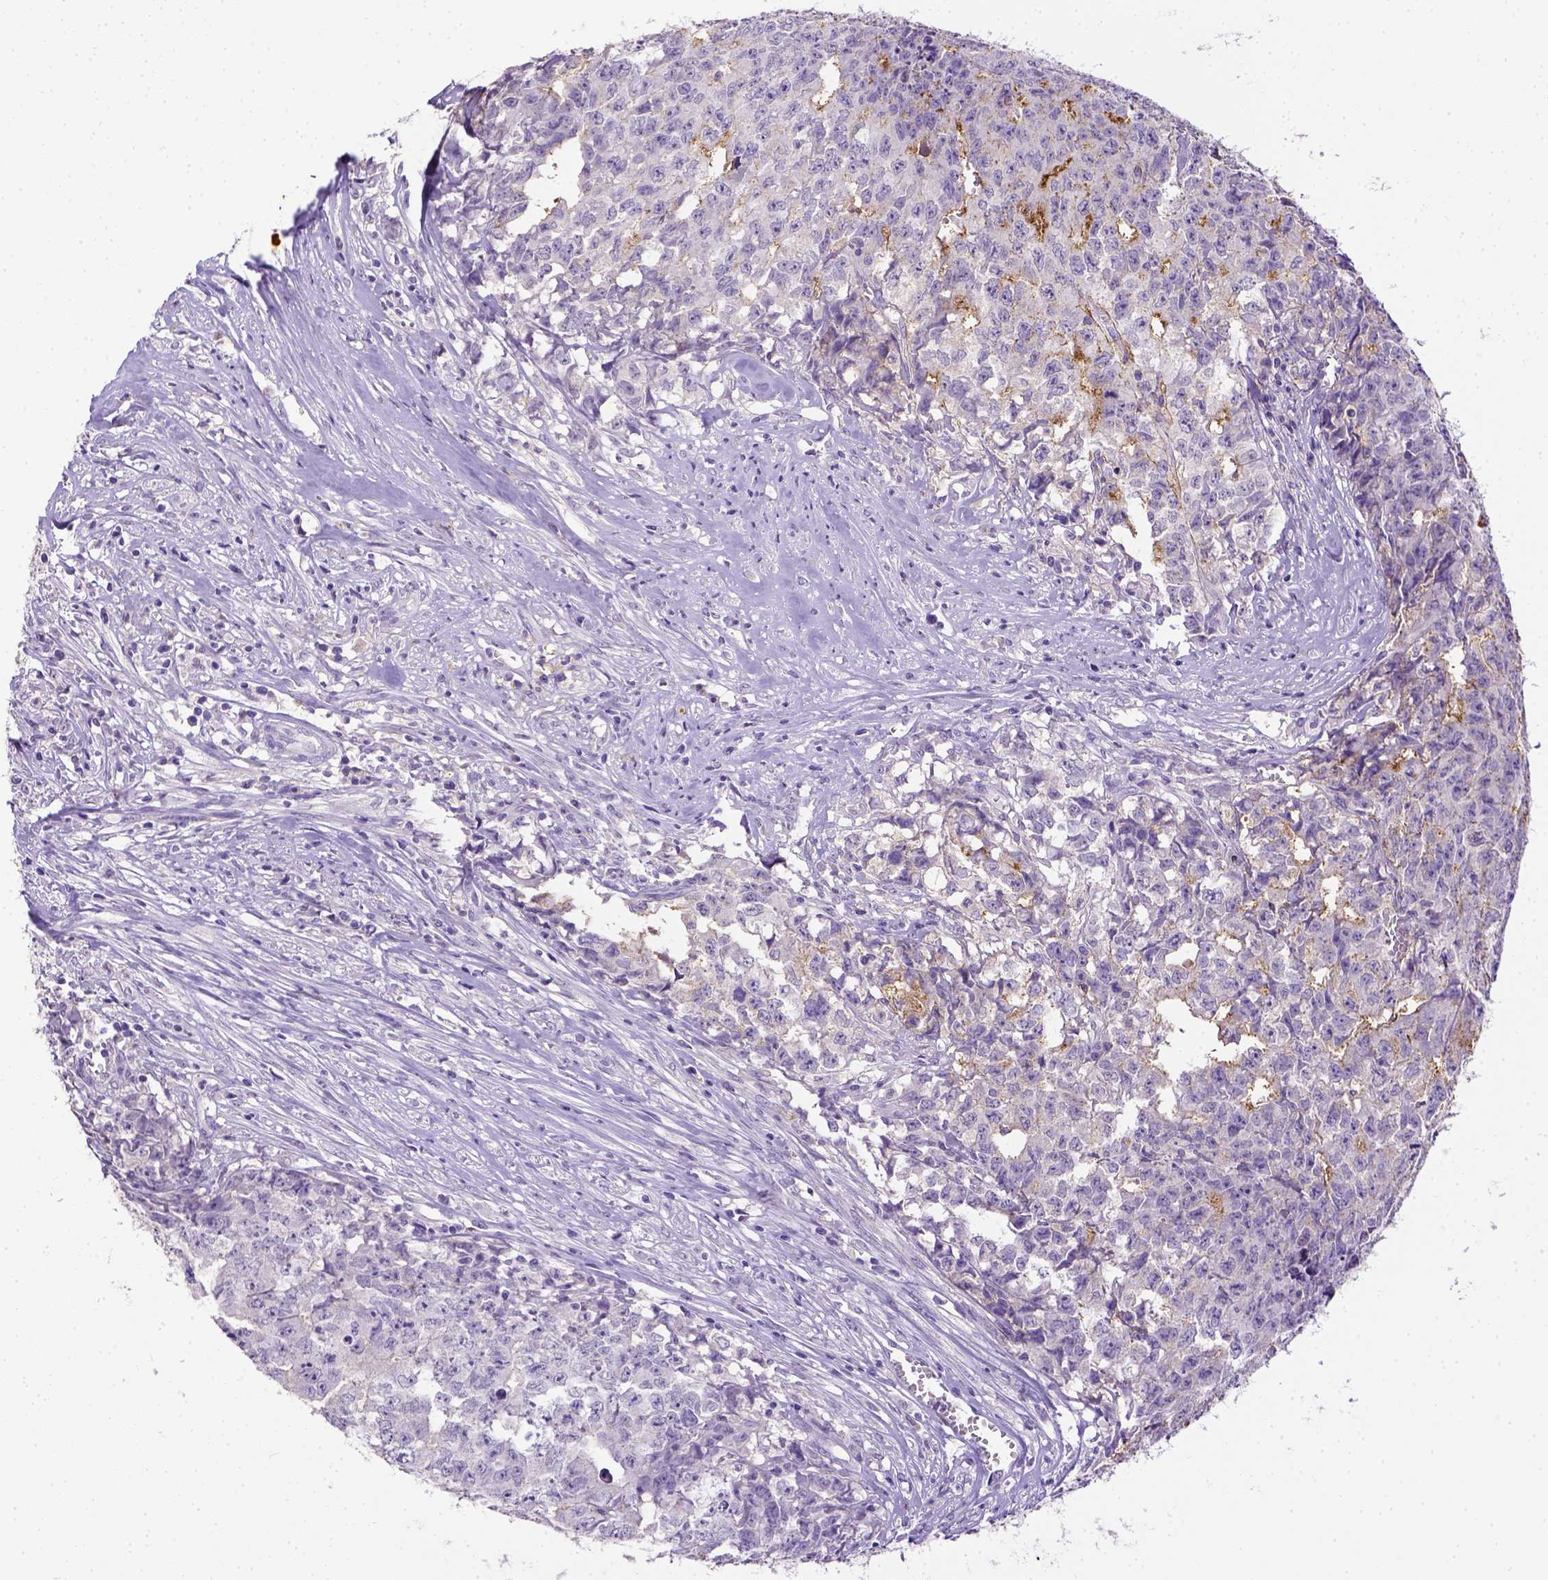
{"staining": {"intensity": "negative", "quantity": "none", "location": "none"}, "tissue": "testis cancer", "cell_type": "Tumor cells", "image_type": "cancer", "snomed": [{"axis": "morphology", "description": "Carcinoma, Embryonal, NOS"}, {"axis": "morphology", "description": "Teratoma, malignant, NOS"}, {"axis": "topography", "description": "Testis"}], "caption": "DAB immunohistochemical staining of human testis cancer demonstrates no significant expression in tumor cells. (Brightfield microscopy of DAB immunohistochemistry at high magnification).", "gene": "B3GAT1", "patient": {"sex": "male", "age": 24}}